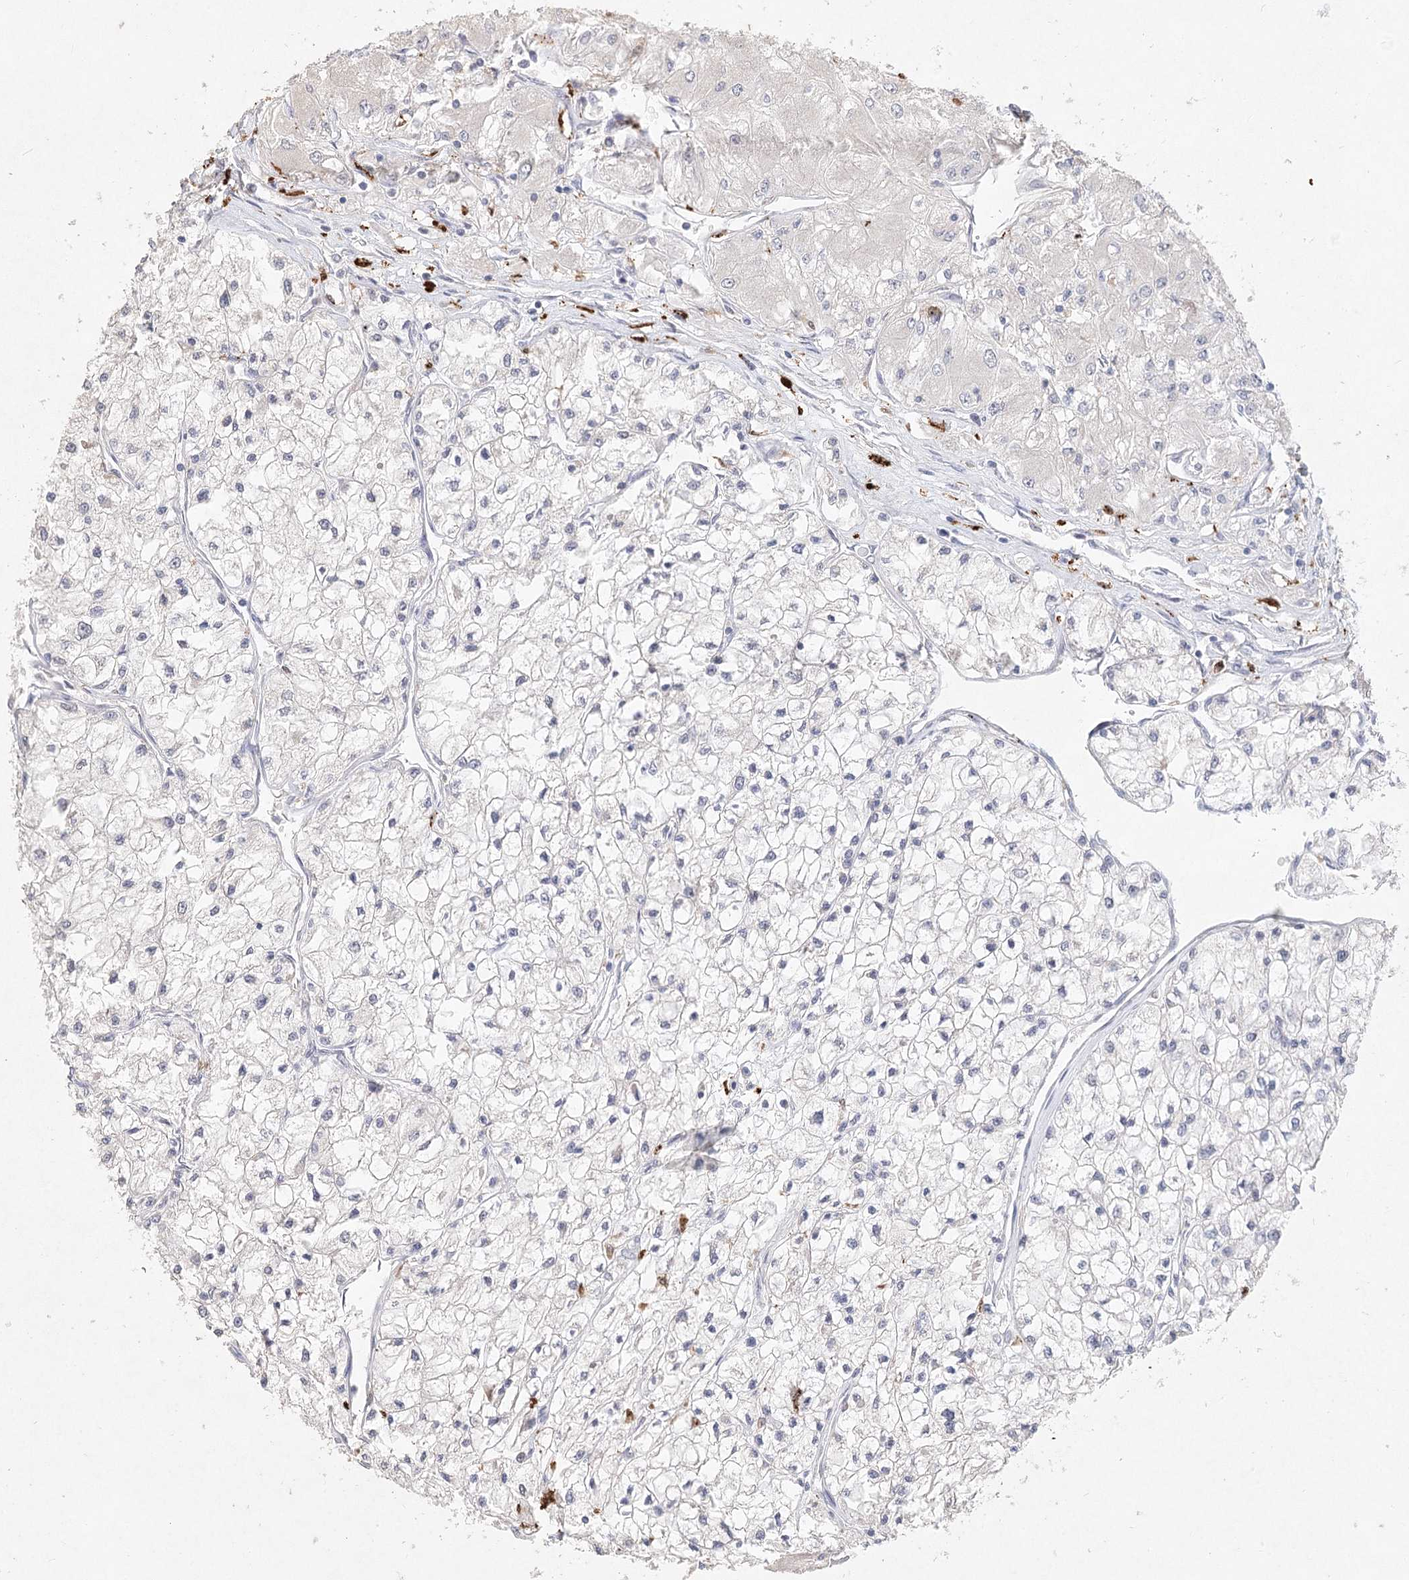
{"staining": {"intensity": "negative", "quantity": "none", "location": "none"}, "tissue": "renal cancer", "cell_type": "Tumor cells", "image_type": "cancer", "snomed": [{"axis": "morphology", "description": "Adenocarcinoma, NOS"}, {"axis": "topography", "description": "Kidney"}], "caption": "Tumor cells are negative for brown protein staining in adenocarcinoma (renal).", "gene": "ARSI", "patient": {"sex": "male", "age": 80}}